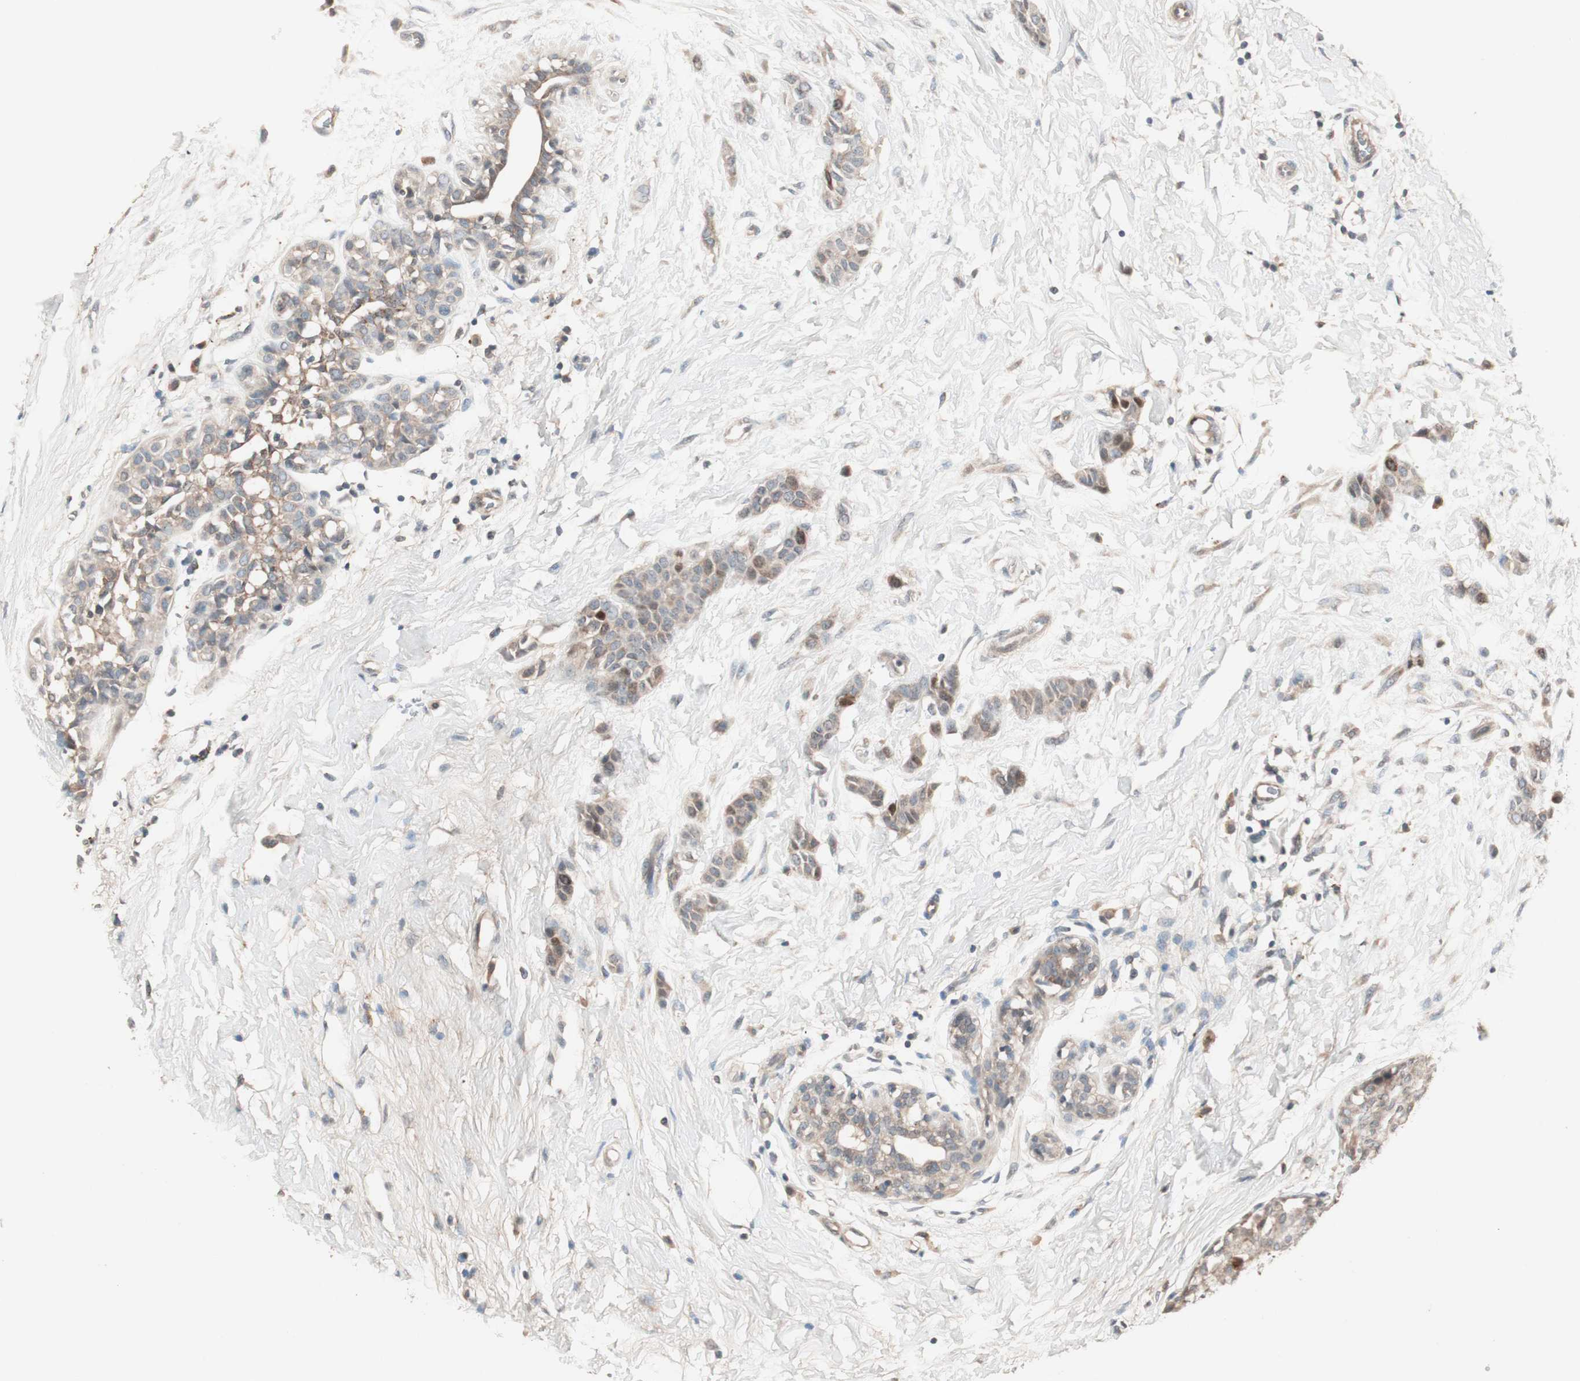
{"staining": {"intensity": "weak", "quantity": ">75%", "location": "cytoplasmic/membranous"}, "tissue": "breast cancer", "cell_type": "Tumor cells", "image_type": "cancer", "snomed": [{"axis": "morphology", "description": "Lobular carcinoma, in situ"}, {"axis": "morphology", "description": "Lobular carcinoma"}, {"axis": "topography", "description": "Breast"}], "caption": "Immunohistochemistry of human breast cancer (lobular carcinoma in situ) demonstrates low levels of weak cytoplasmic/membranous positivity in approximately >75% of tumor cells. (DAB IHC with brightfield microscopy, high magnification).", "gene": "NFRKB", "patient": {"sex": "female", "age": 41}}